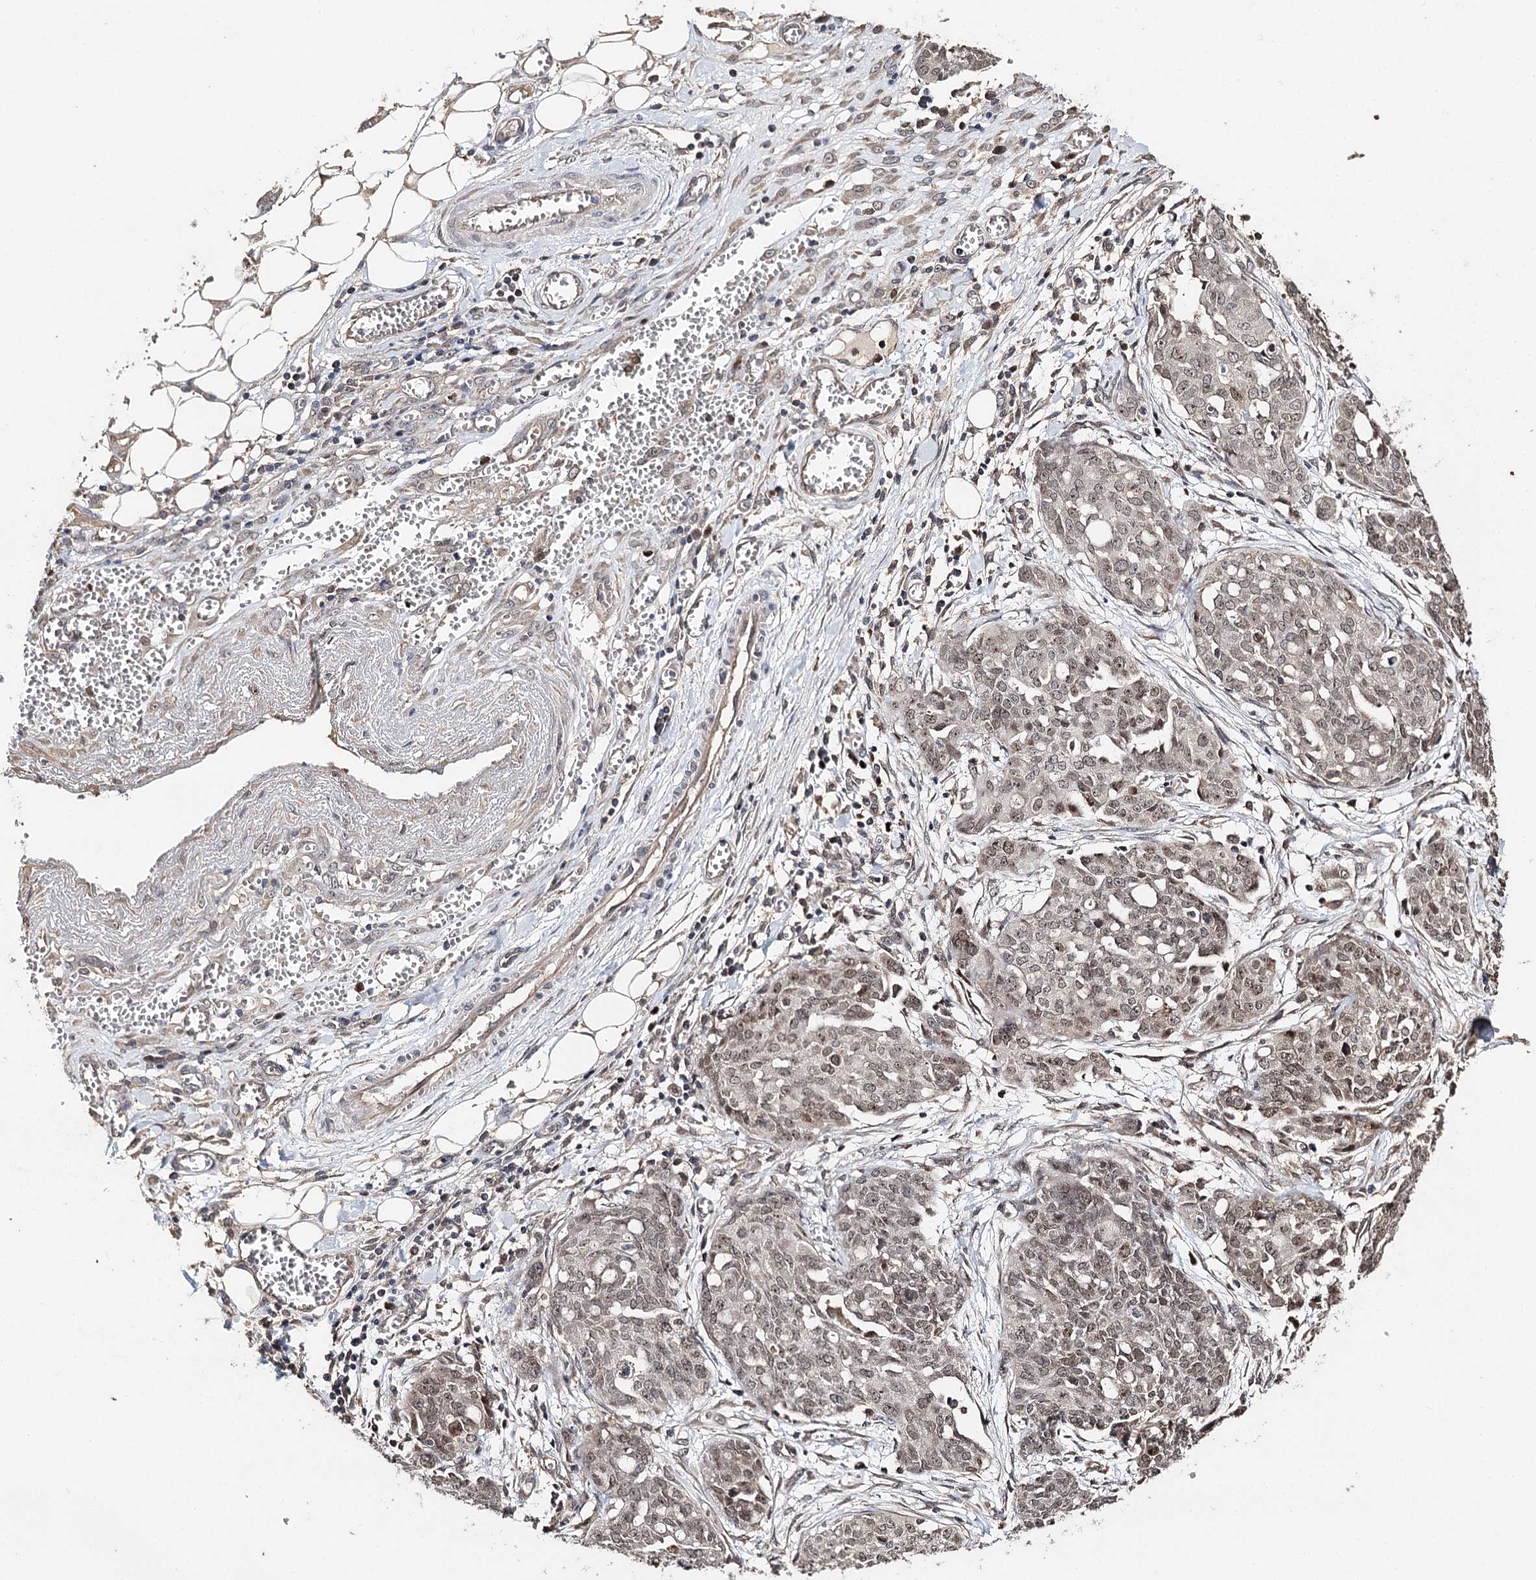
{"staining": {"intensity": "weak", "quantity": ">75%", "location": "nuclear"}, "tissue": "ovarian cancer", "cell_type": "Tumor cells", "image_type": "cancer", "snomed": [{"axis": "morphology", "description": "Cystadenocarcinoma, serous, NOS"}, {"axis": "topography", "description": "Soft tissue"}, {"axis": "topography", "description": "Ovary"}], "caption": "Immunohistochemistry micrograph of neoplastic tissue: human ovarian serous cystadenocarcinoma stained using IHC exhibits low levels of weak protein expression localized specifically in the nuclear of tumor cells, appearing as a nuclear brown color.", "gene": "NOPCHAP1", "patient": {"sex": "female", "age": 57}}